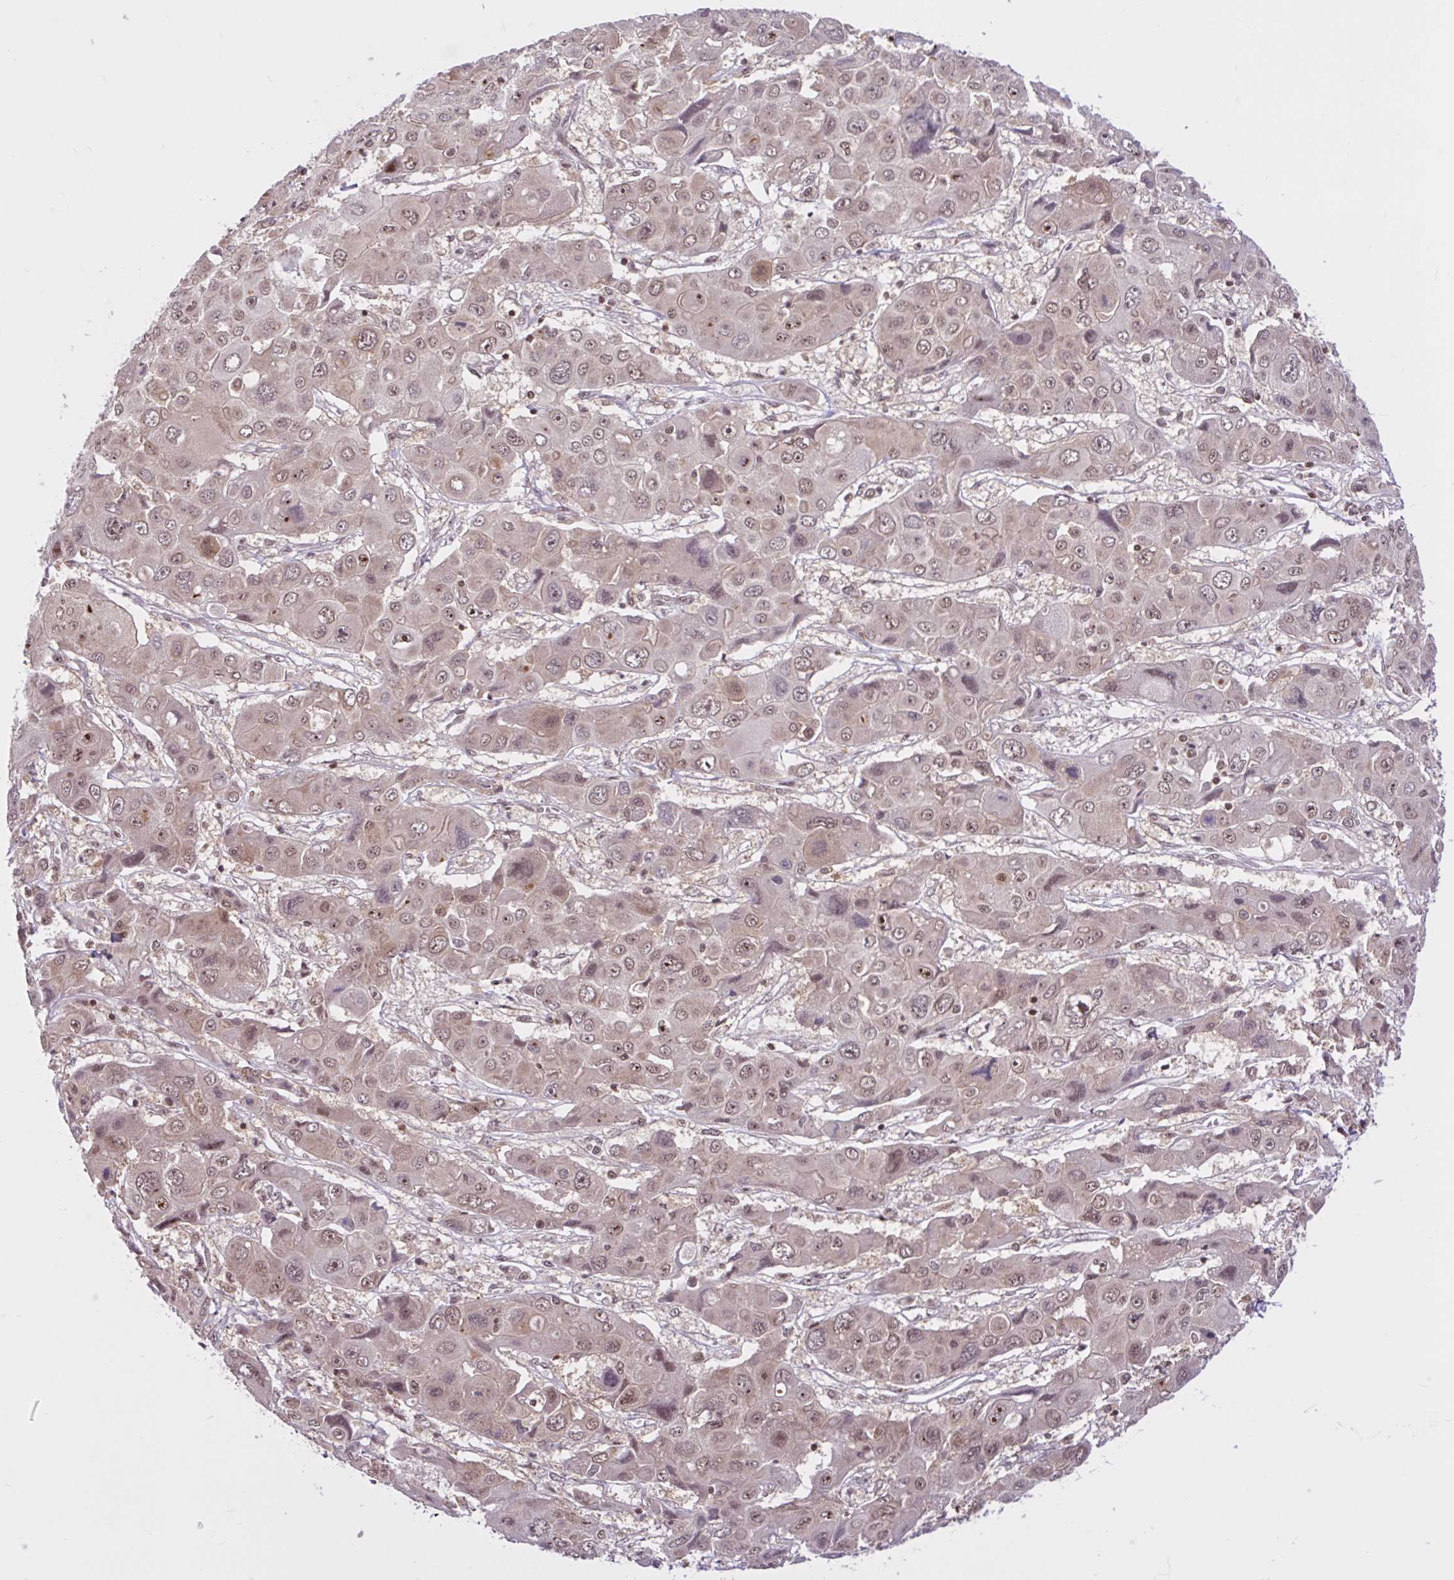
{"staining": {"intensity": "weak", "quantity": ">75%", "location": "nuclear"}, "tissue": "liver cancer", "cell_type": "Tumor cells", "image_type": "cancer", "snomed": [{"axis": "morphology", "description": "Cholangiocarcinoma"}, {"axis": "topography", "description": "Liver"}], "caption": "Liver cancer stained for a protein shows weak nuclear positivity in tumor cells.", "gene": "CCDC12", "patient": {"sex": "male", "age": 67}}